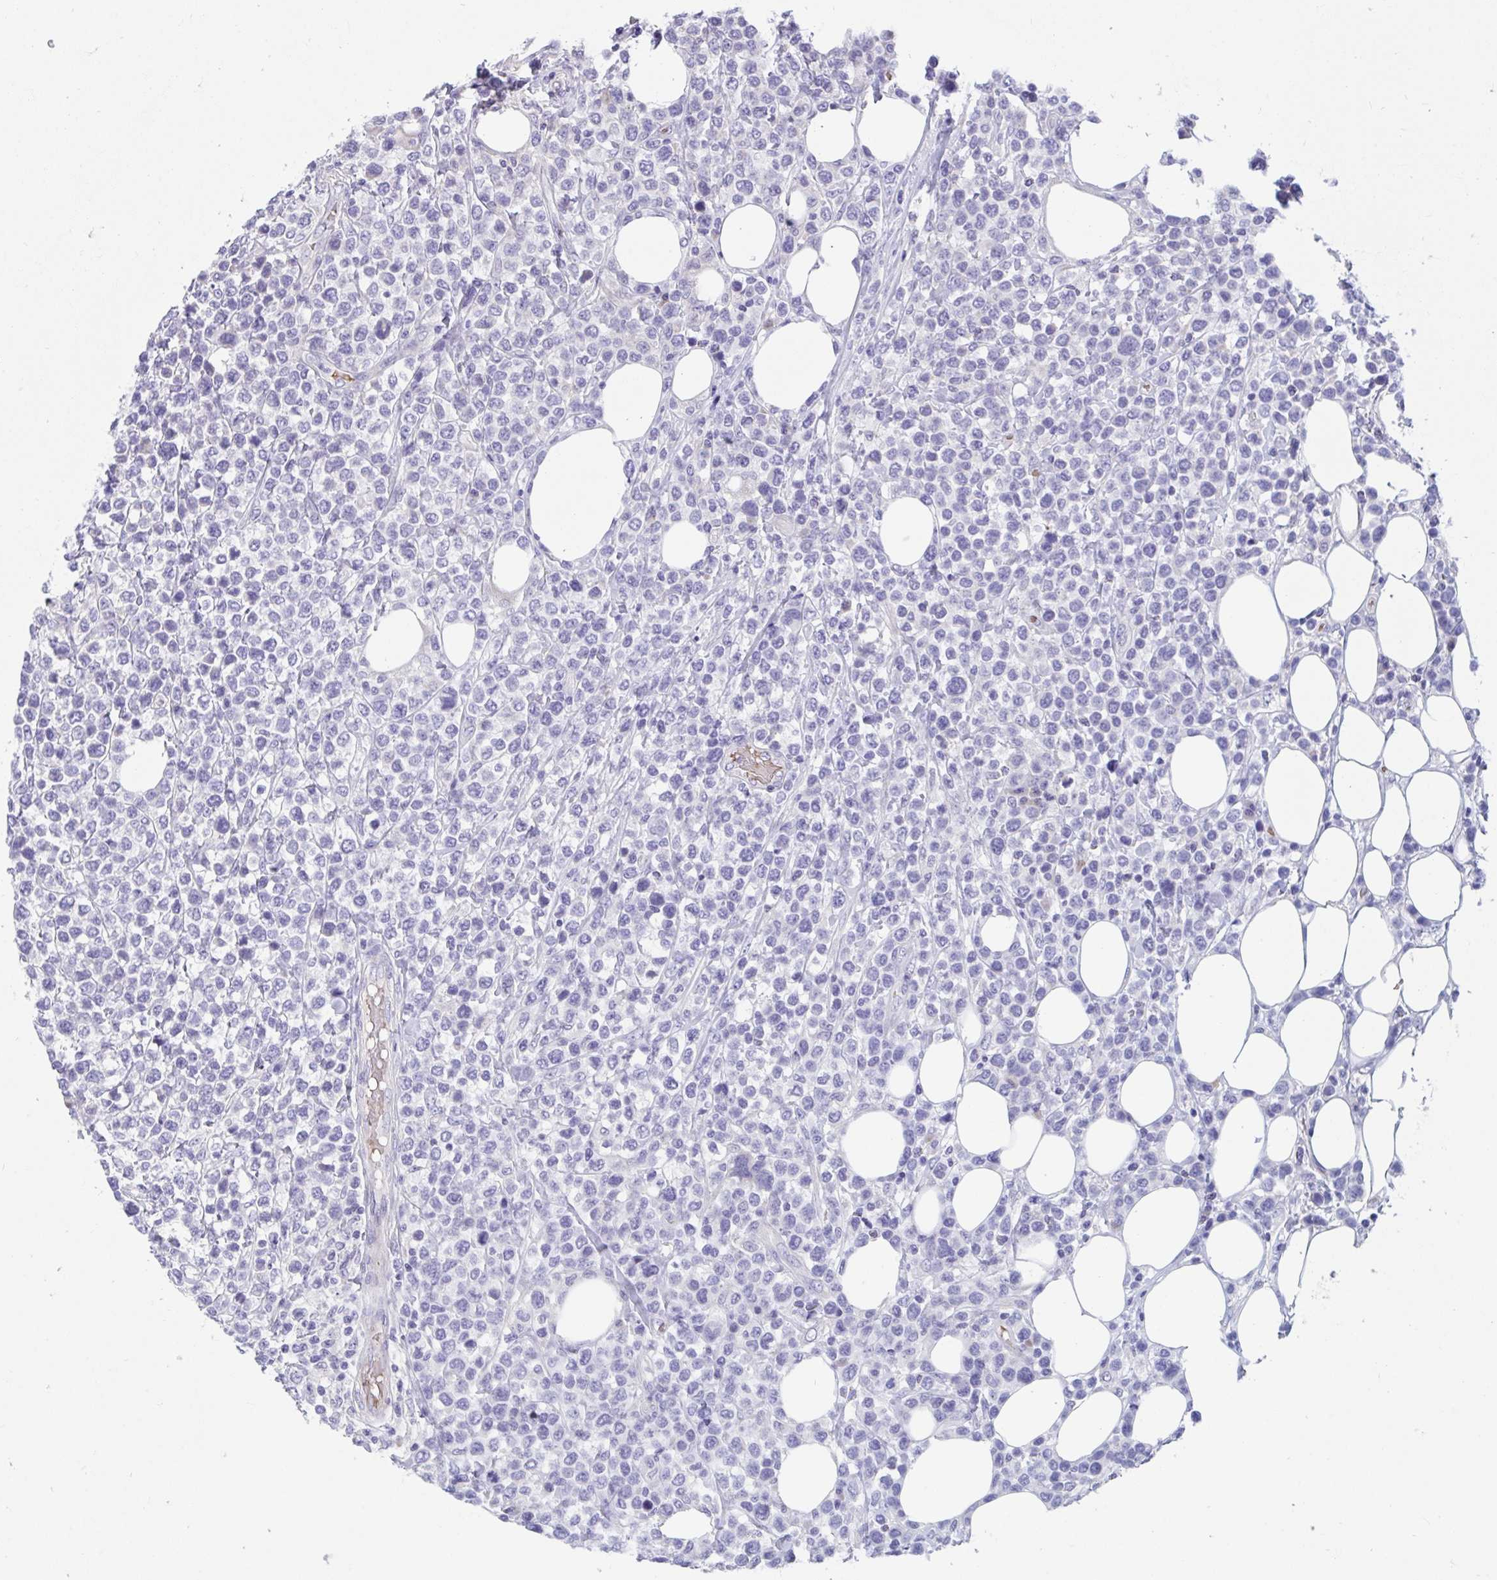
{"staining": {"intensity": "negative", "quantity": "none", "location": "none"}, "tissue": "lymphoma", "cell_type": "Tumor cells", "image_type": "cancer", "snomed": [{"axis": "morphology", "description": "Malignant lymphoma, non-Hodgkin's type, High grade"}, {"axis": "topography", "description": "Soft tissue"}], "caption": "IHC of human lymphoma displays no expression in tumor cells.", "gene": "TTC30B", "patient": {"sex": "female", "age": 56}}